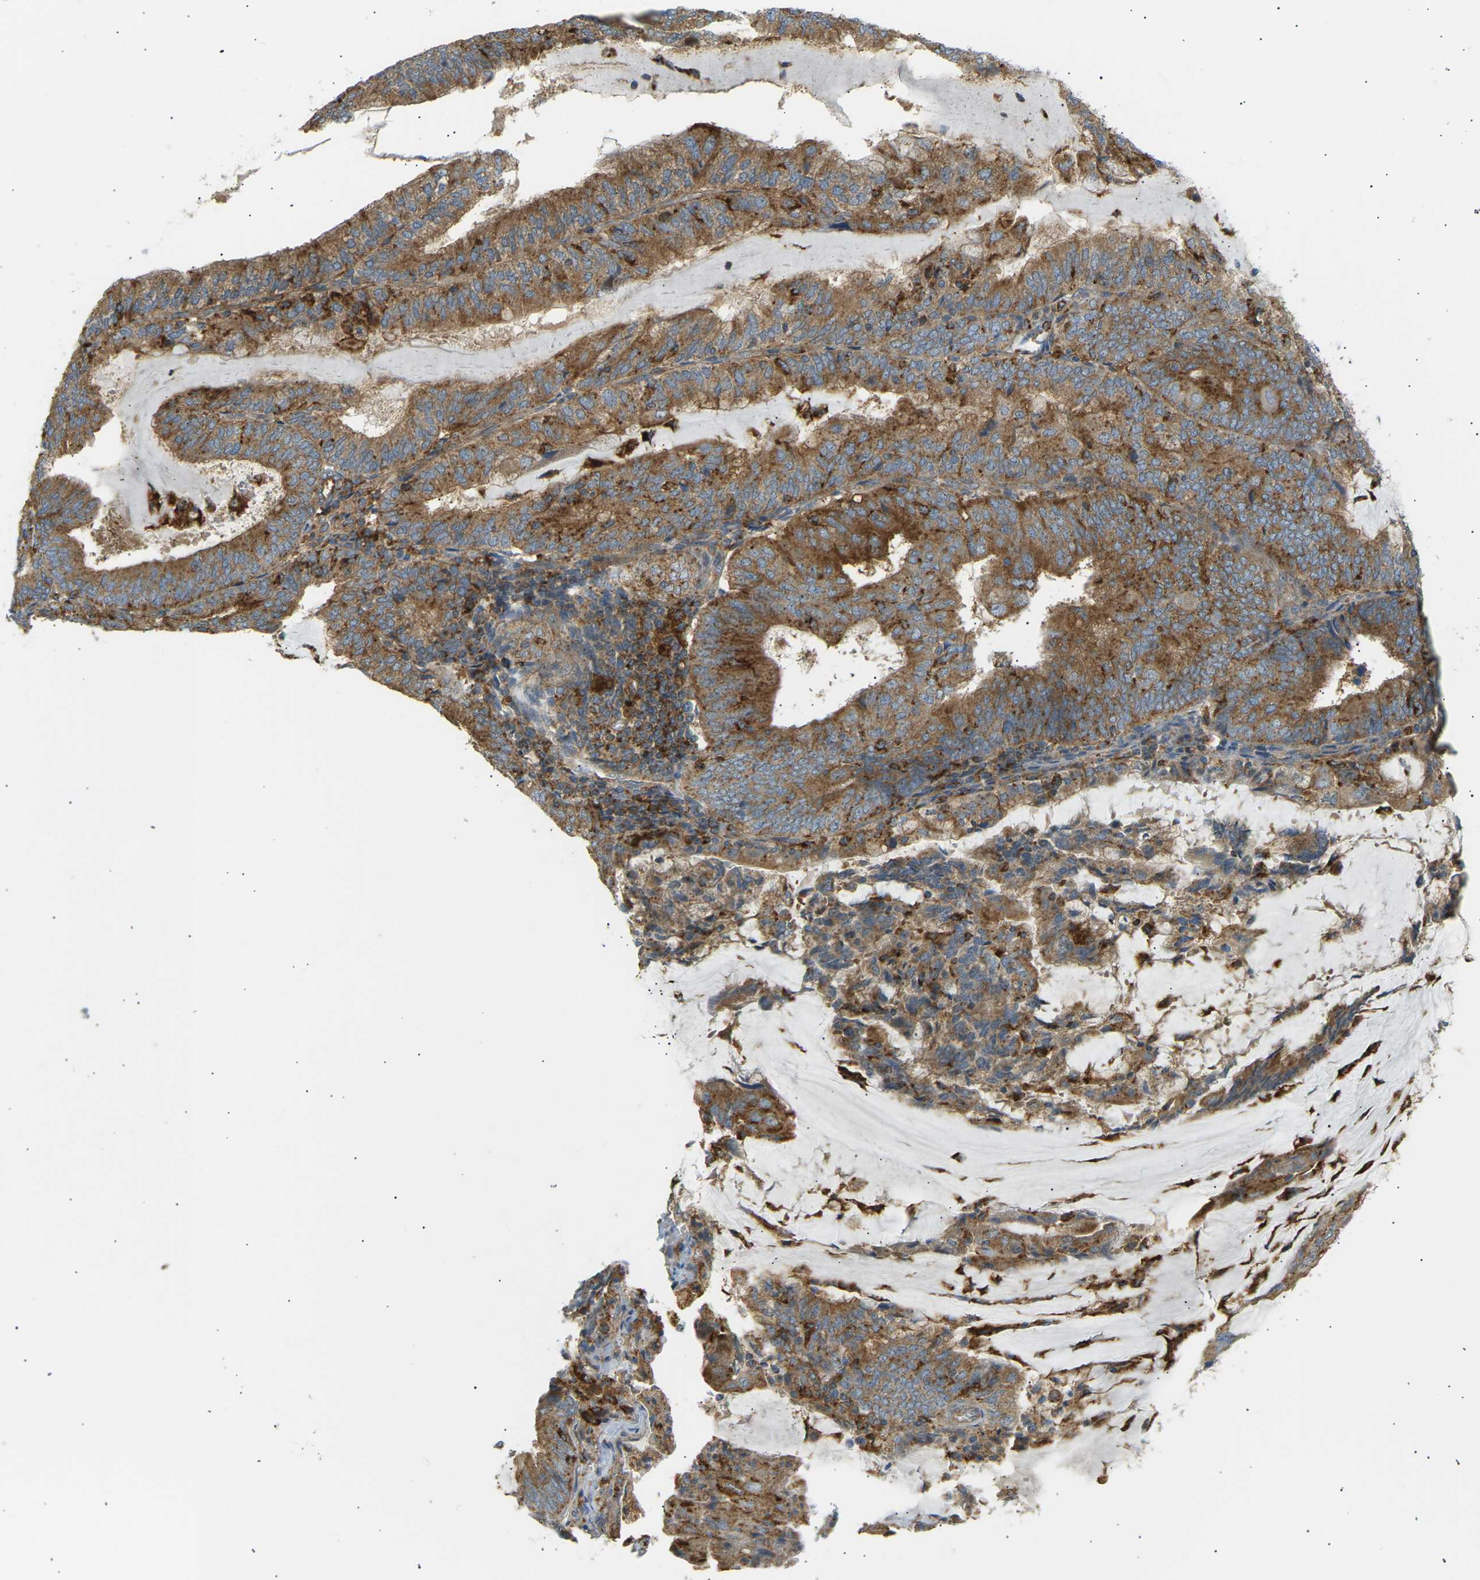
{"staining": {"intensity": "moderate", "quantity": ">75%", "location": "cytoplasmic/membranous"}, "tissue": "endometrial cancer", "cell_type": "Tumor cells", "image_type": "cancer", "snomed": [{"axis": "morphology", "description": "Adenocarcinoma, NOS"}, {"axis": "topography", "description": "Endometrium"}], "caption": "Endometrial adenocarcinoma was stained to show a protein in brown. There is medium levels of moderate cytoplasmic/membranous expression in about >75% of tumor cells.", "gene": "CDK17", "patient": {"sex": "female", "age": 81}}